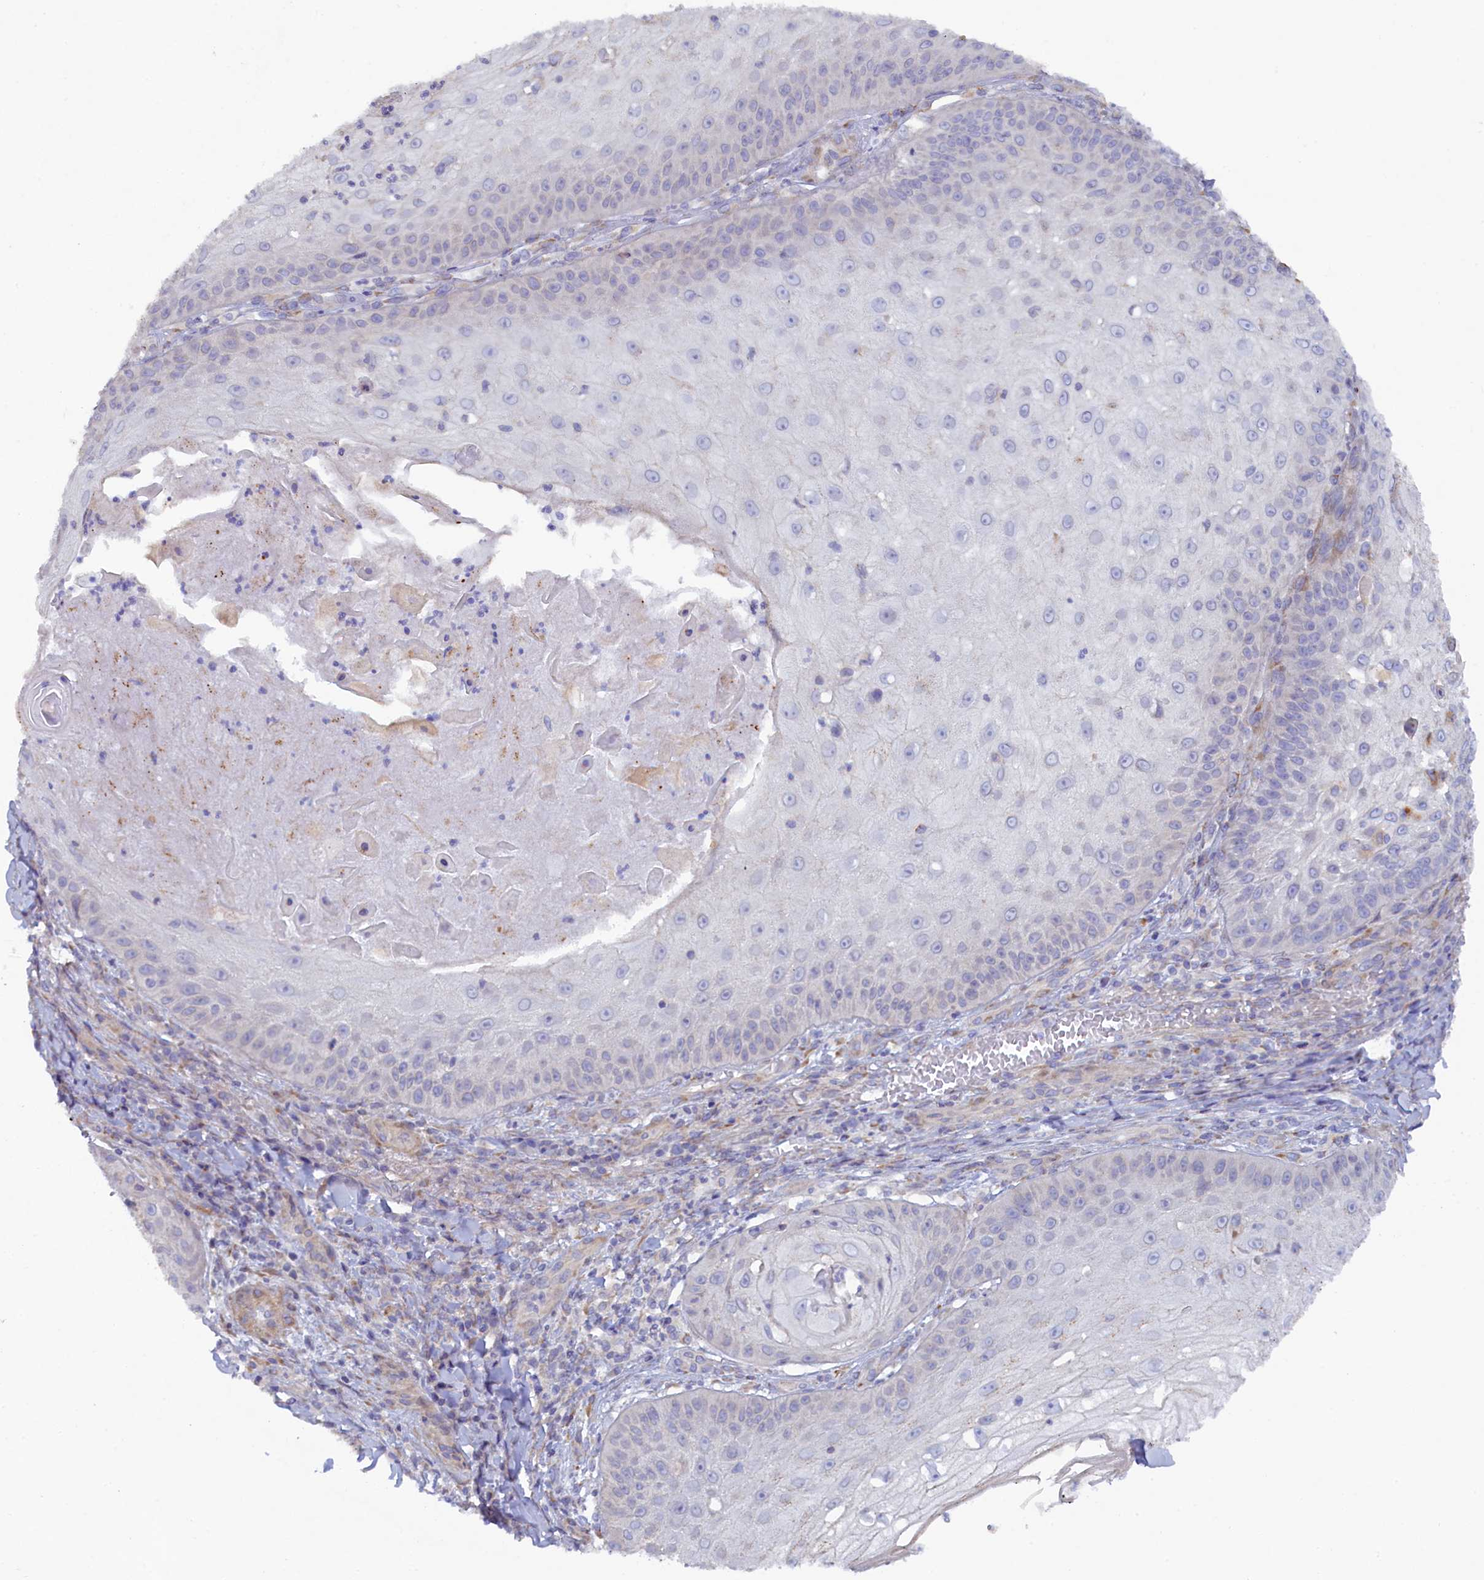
{"staining": {"intensity": "negative", "quantity": "none", "location": "none"}, "tissue": "skin cancer", "cell_type": "Tumor cells", "image_type": "cancer", "snomed": [{"axis": "morphology", "description": "Squamous cell carcinoma, NOS"}, {"axis": "topography", "description": "Skin"}], "caption": "Immunohistochemical staining of skin squamous cell carcinoma displays no significant expression in tumor cells.", "gene": "POGLUT3", "patient": {"sex": "male", "age": 70}}